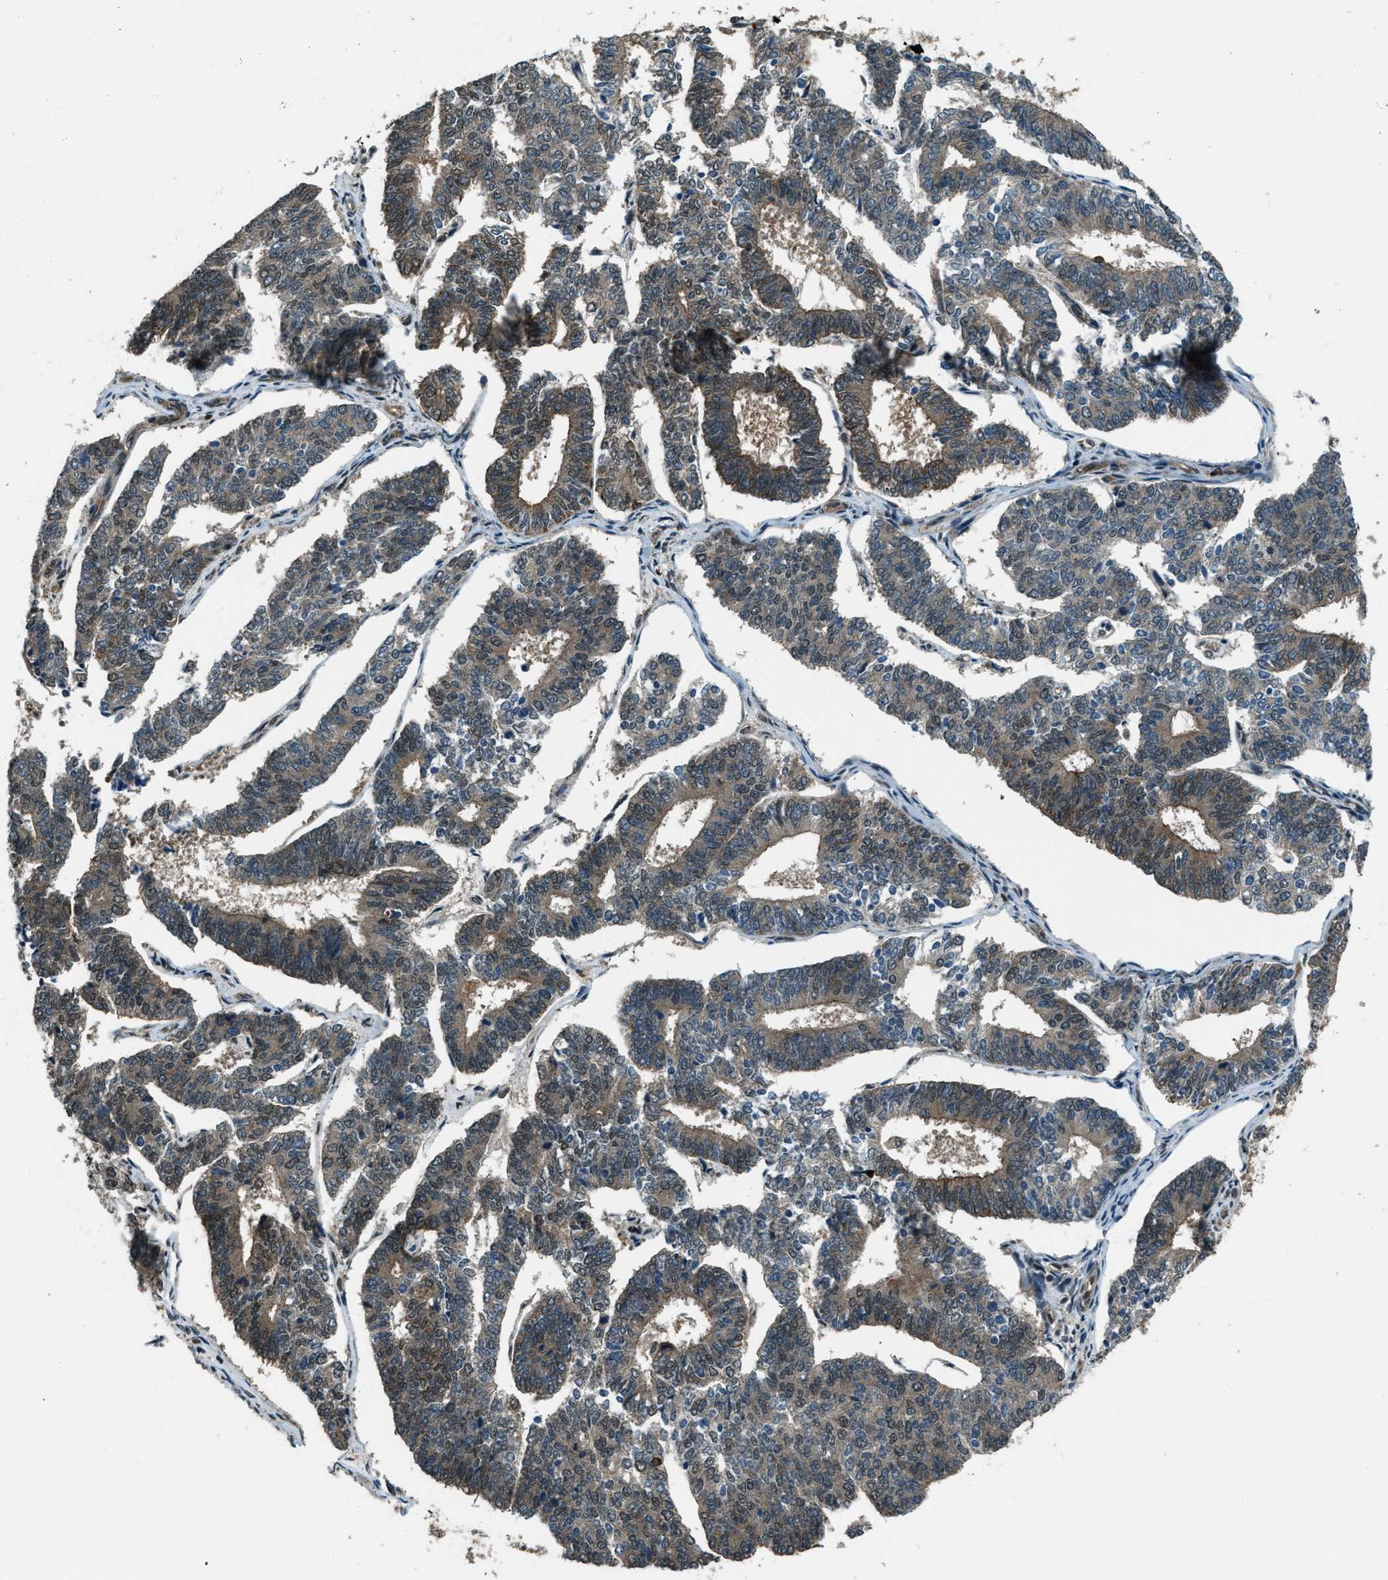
{"staining": {"intensity": "moderate", "quantity": ">75%", "location": "cytoplasmic/membranous"}, "tissue": "endometrial cancer", "cell_type": "Tumor cells", "image_type": "cancer", "snomed": [{"axis": "morphology", "description": "Adenocarcinoma, NOS"}, {"axis": "topography", "description": "Endometrium"}], "caption": "Immunohistochemical staining of human endometrial adenocarcinoma reveals moderate cytoplasmic/membranous protein expression in about >75% of tumor cells.", "gene": "SVIL", "patient": {"sex": "female", "age": 70}}